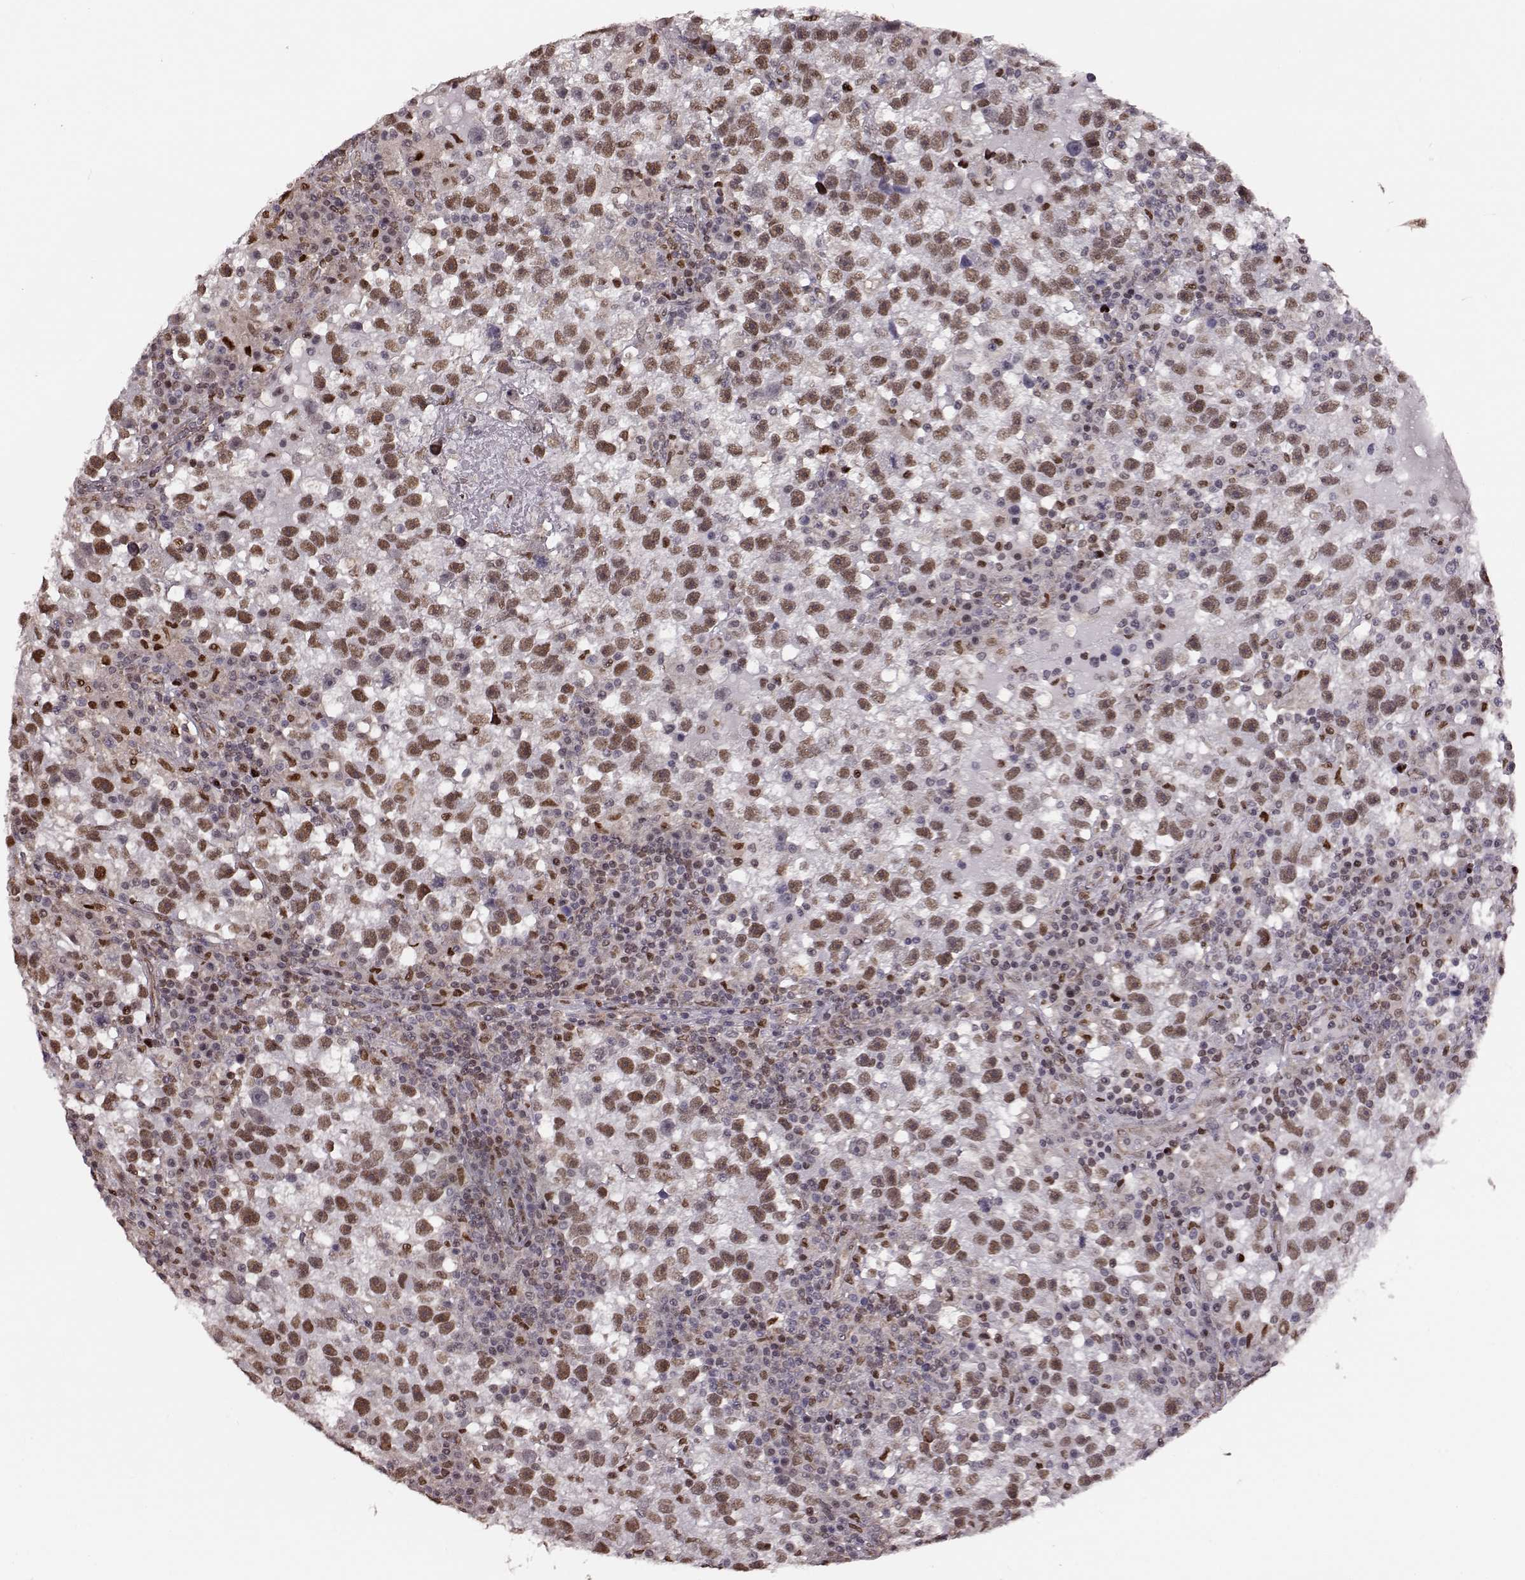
{"staining": {"intensity": "moderate", "quantity": ">75%", "location": "nuclear"}, "tissue": "testis cancer", "cell_type": "Tumor cells", "image_type": "cancer", "snomed": [{"axis": "morphology", "description": "Seminoma, NOS"}, {"axis": "topography", "description": "Testis"}], "caption": "Human testis cancer stained with a protein marker demonstrates moderate staining in tumor cells.", "gene": "KLF6", "patient": {"sex": "male", "age": 47}}